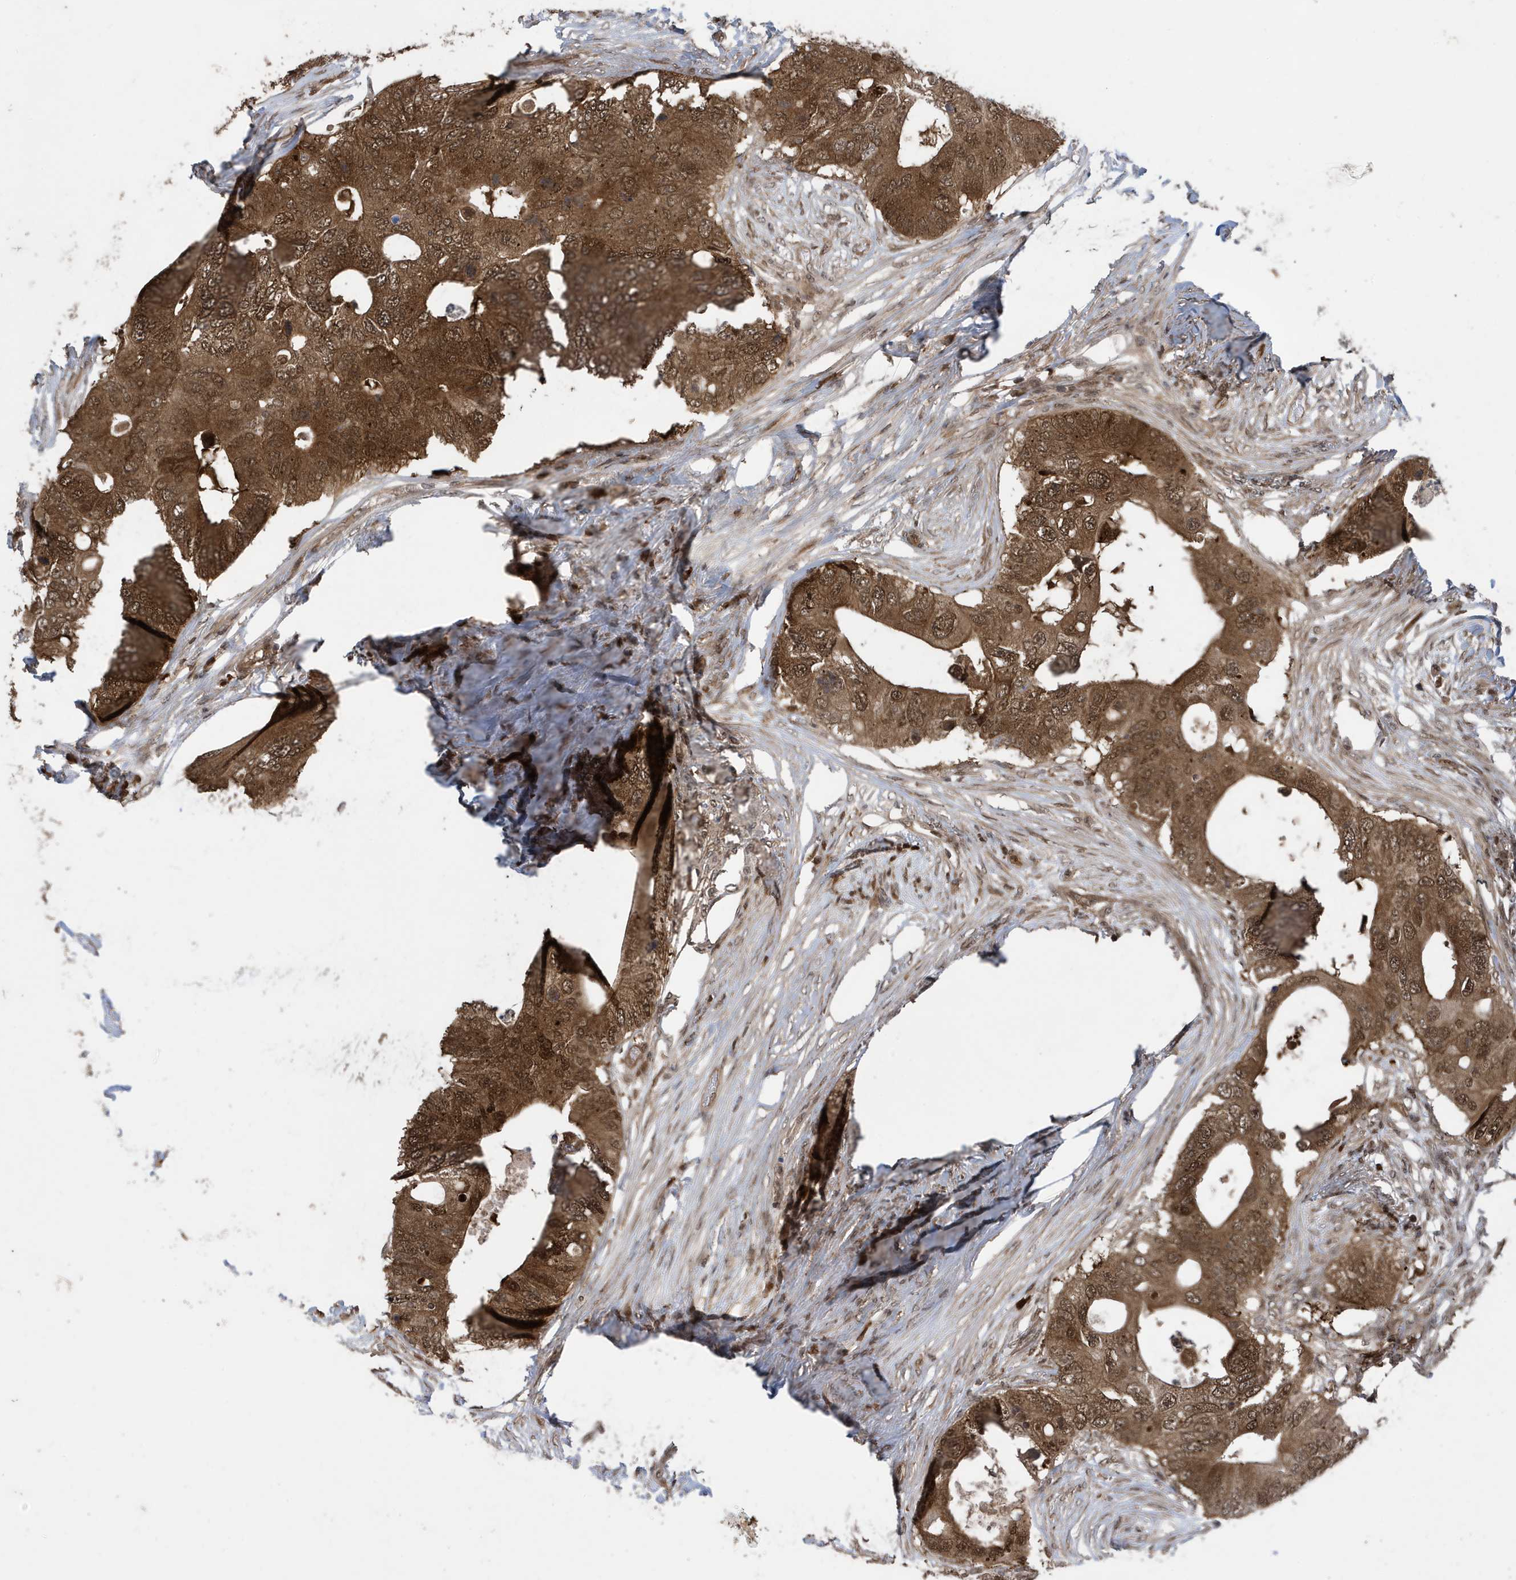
{"staining": {"intensity": "moderate", "quantity": ">75%", "location": "cytoplasmic/membranous,nuclear"}, "tissue": "colorectal cancer", "cell_type": "Tumor cells", "image_type": "cancer", "snomed": [{"axis": "morphology", "description": "Adenocarcinoma, NOS"}, {"axis": "topography", "description": "Colon"}], "caption": "A high-resolution photomicrograph shows immunohistochemistry staining of colorectal adenocarcinoma, which shows moderate cytoplasmic/membranous and nuclear expression in approximately >75% of tumor cells.", "gene": "UBQLN1", "patient": {"sex": "male", "age": 71}}